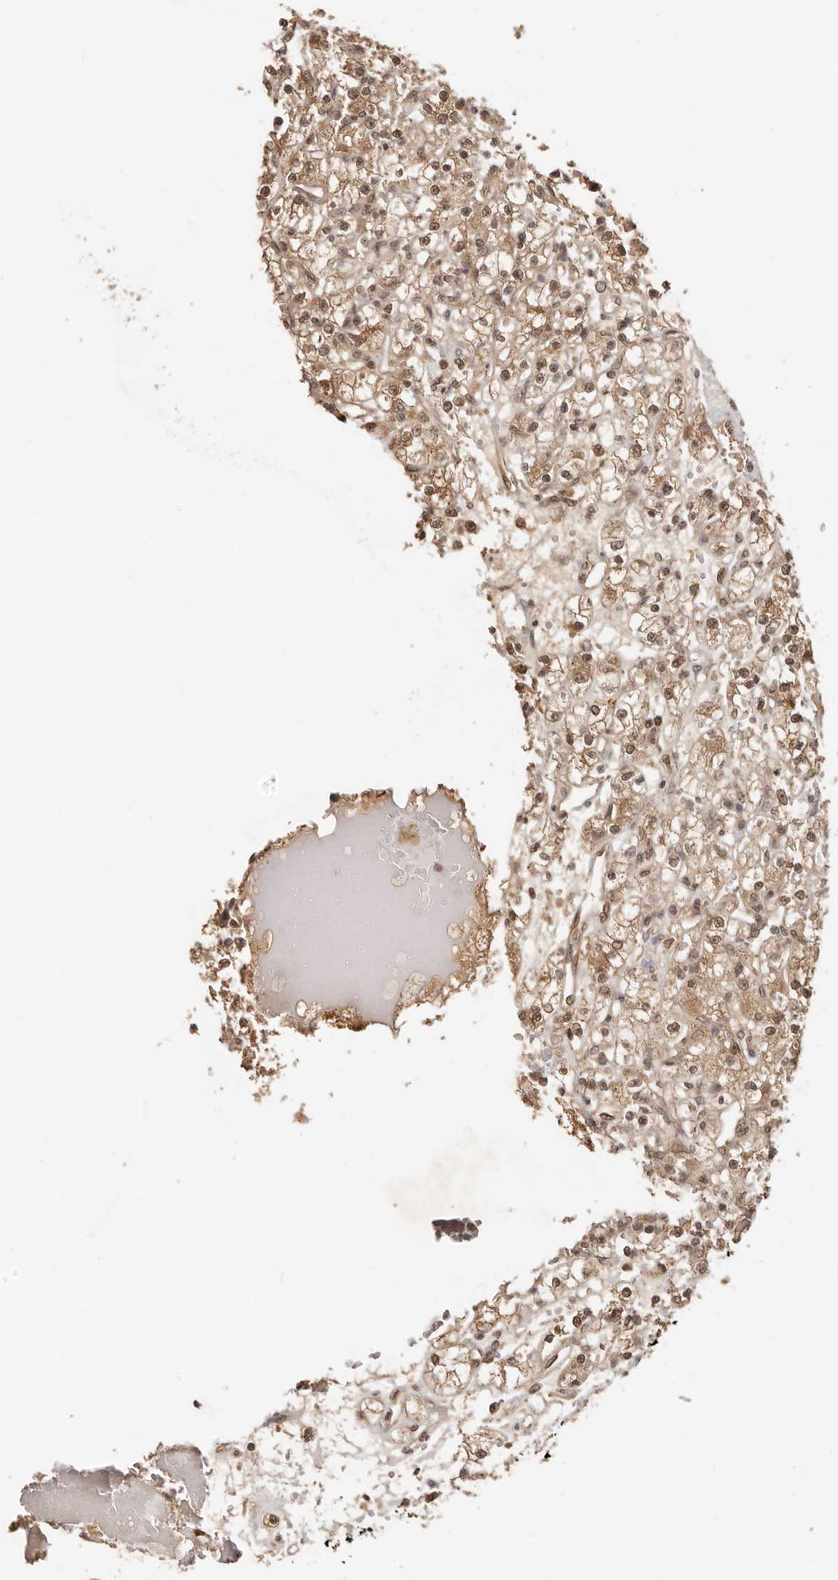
{"staining": {"intensity": "moderate", "quantity": ">75%", "location": "cytoplasmic/membranous,nuclear"}, "tissue": "renal cancer", "cell_type": "Tumor cells", "image_type": "cancer", "snomed": [{"axis": "morphology", "description": "Adenocarcinoma, NOS"}, {"axis": "topography", "description": "Kidney"}], "caption": "IHC image of renal cancer stained for a protein (brown), which exhibits medium levels of moderate cytoplasmic/membranous and nuclear expression in approximately >75% of tumor cells.", "gene": "PSMA5", "patient": {"sex": "female", "age": 59}}